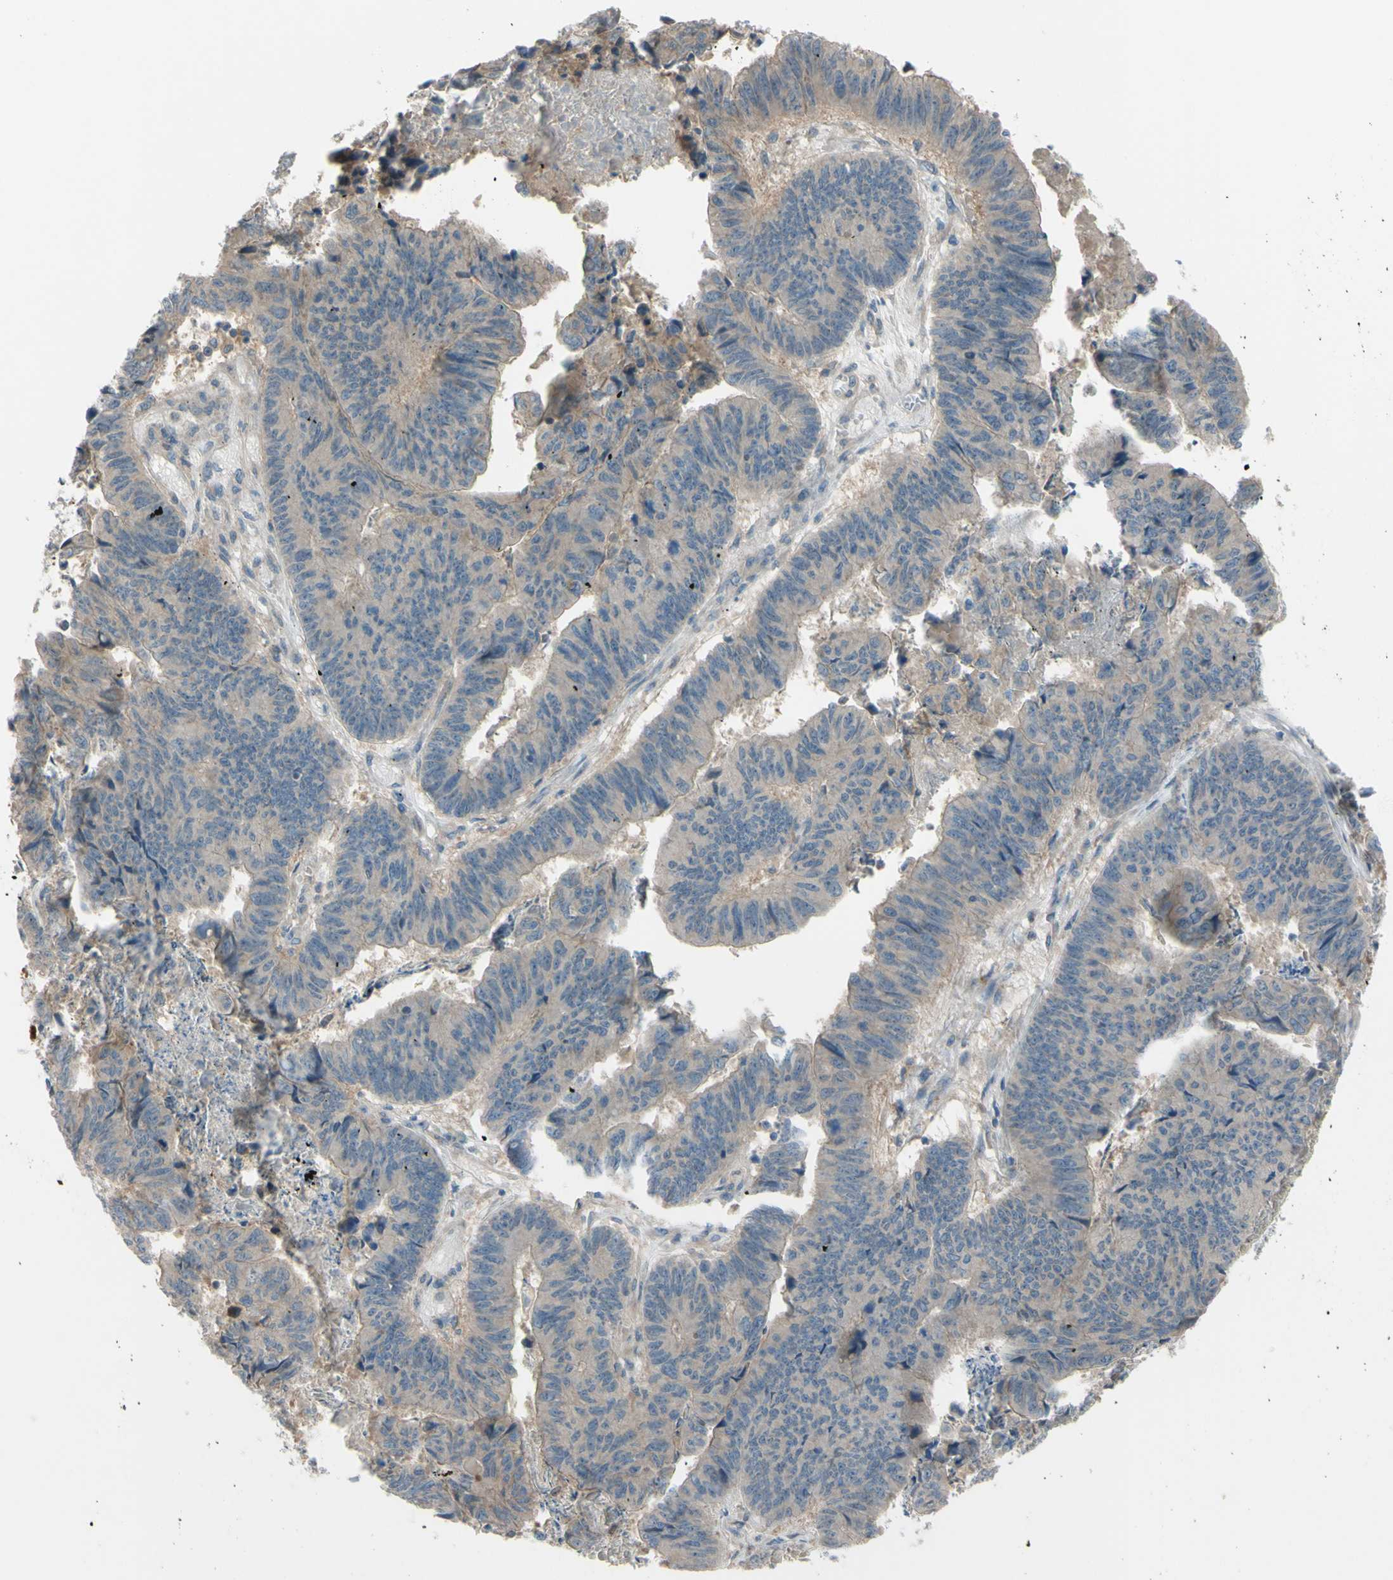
{"staining": {"intensity": "weak", "quantity": ">75%", "location": "cytoplasmic/membranous"}, "tissue": "stomach cancer", "cell_type": "Tumor cells", "image_type": "cancer", "snomed": [{"axis": "morphology", "description": "Adenocarcinoma, NOS"}, {"axis": "topography", "description": "Stomach, lower"}], "caption": "Tumor cells exhibit low levels of weak cytoplasmic/membranous staining in about >75% of cells in human stomach cancer.", "gene": "AFP", "patient": {"sex": "male", "age": 77}}